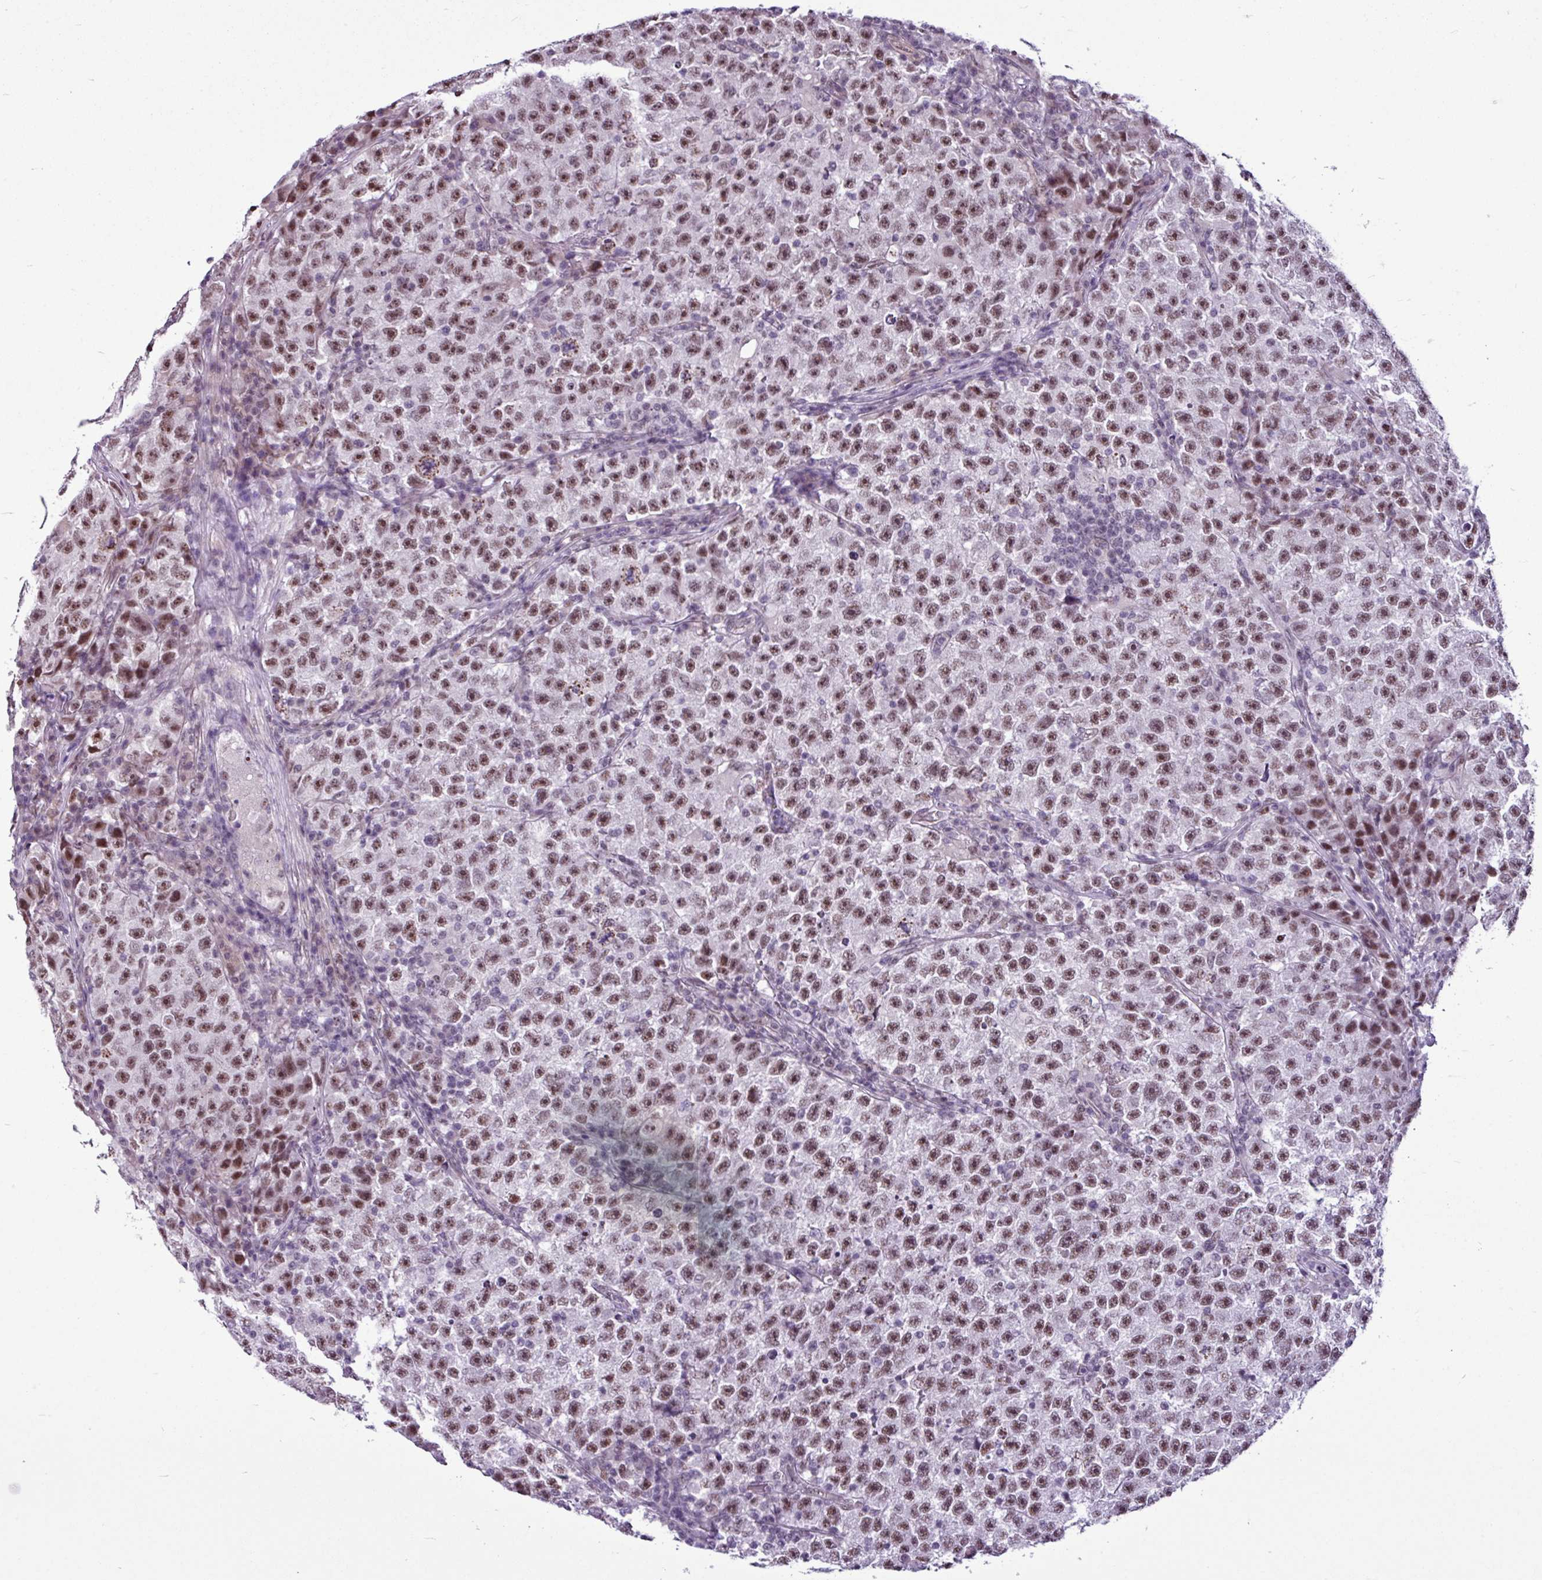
{"staining": {"intensity": "moderate", "quantity": ">75%", "location": "nuclear"}, "tissue": "testis cancer", "cell_type": "Tumor cells", "image_type": "cancer", "snomed": [{"axis": "morphology", "description": "Seminoma, NOS"}, {"axis": "topography", "description": "Testis"}], "caption": "Protein expression analysis of testis cancer (seminoma) displays moderate nuclear expression in approximately >75% of tumor cells. (Stains: DAB in brown, nuclei in blue, Microscopy: brightfield microscopy at high magnification).", "gene": "UTP18", "patient": {"sex": "male", "age": 22}}